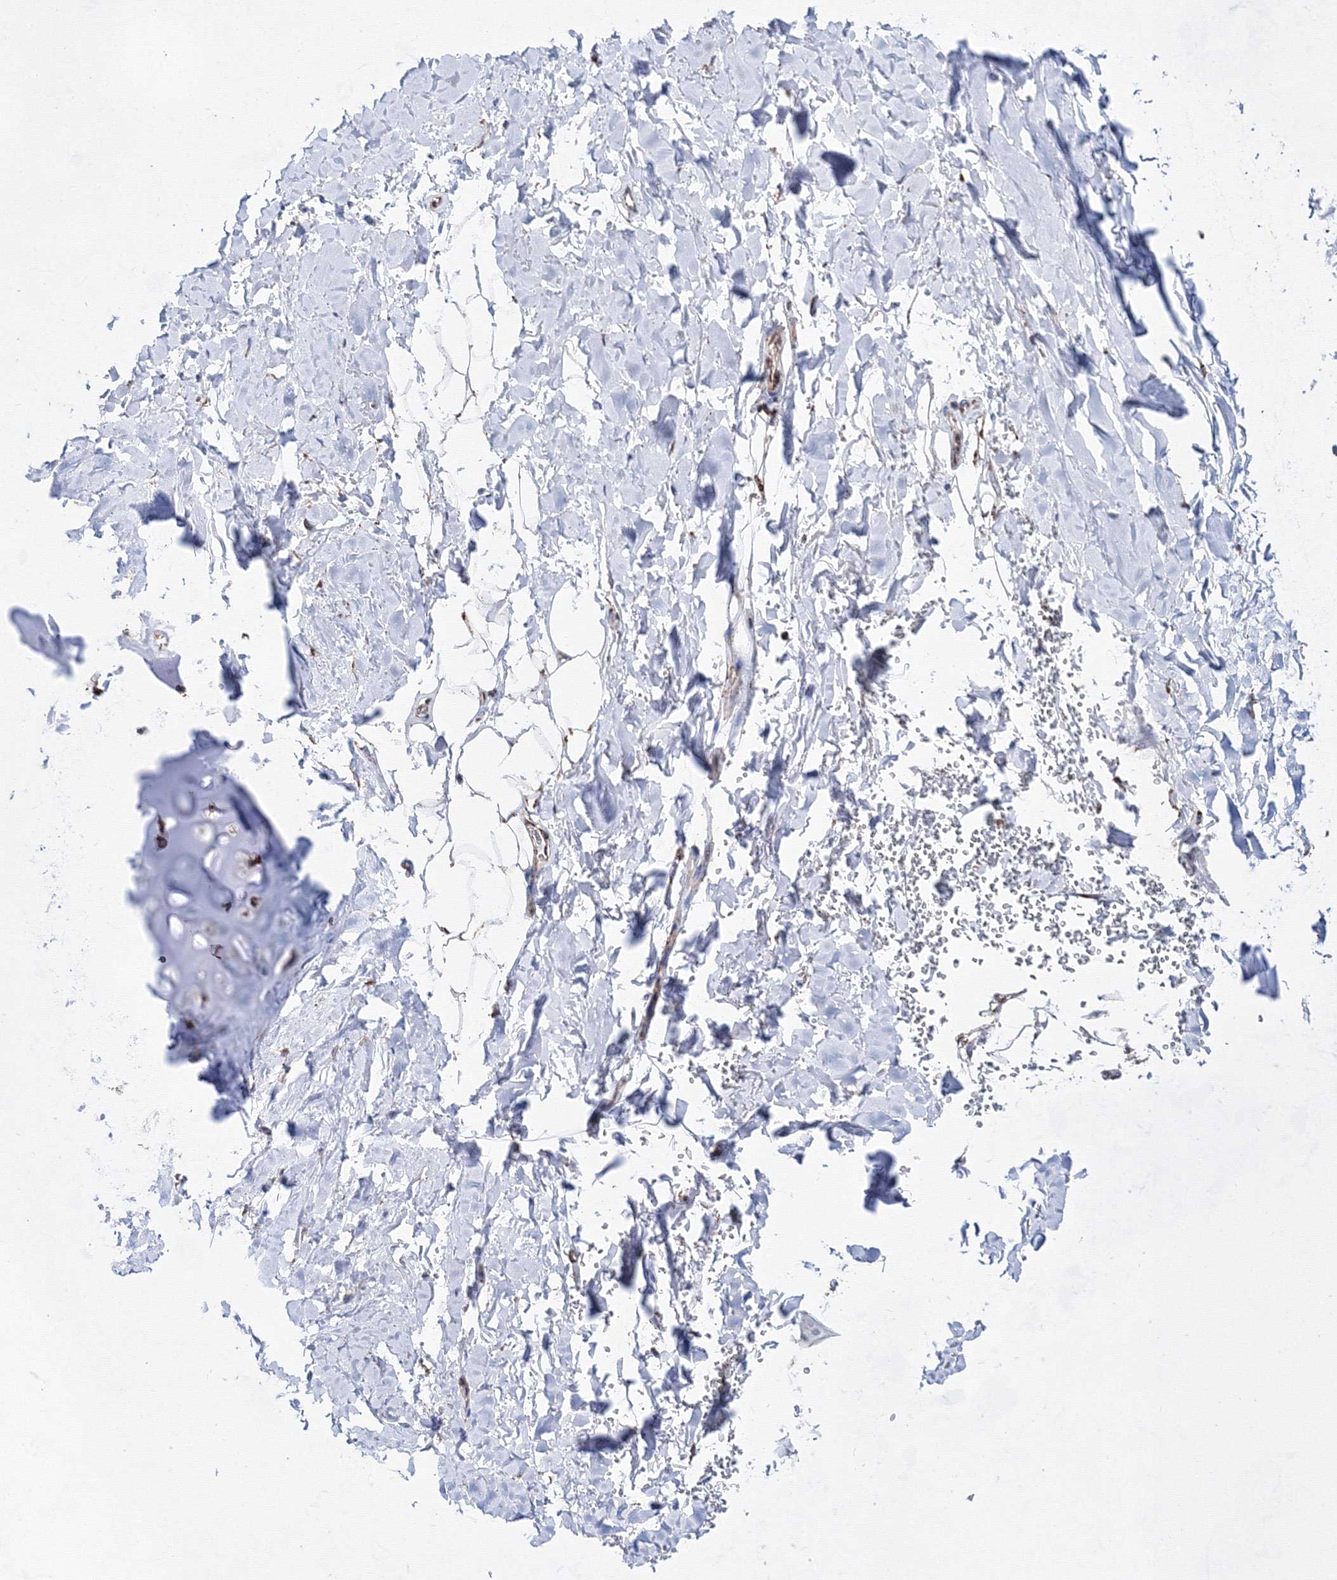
{"staining": {"intensity": "weak", "quantity": ">75%", "location": "cytoplasmic/membranous"}, "tissue": "adipose tissue", "cell_type": "Adipocytes", "image_type": "normal", "snomed": [{"axis": "morphology", "description": "Normal tissue, NOS"}, {"axis": "topography", "description": "Cartilage tissue"}], "caption": "A brown stain highlights weak cytoplasmic/membranous expression of a protein in adipocytes of benign adipose tissue.", "gene": "HADHB", "patient": {"sex": "female", "age": 63}}